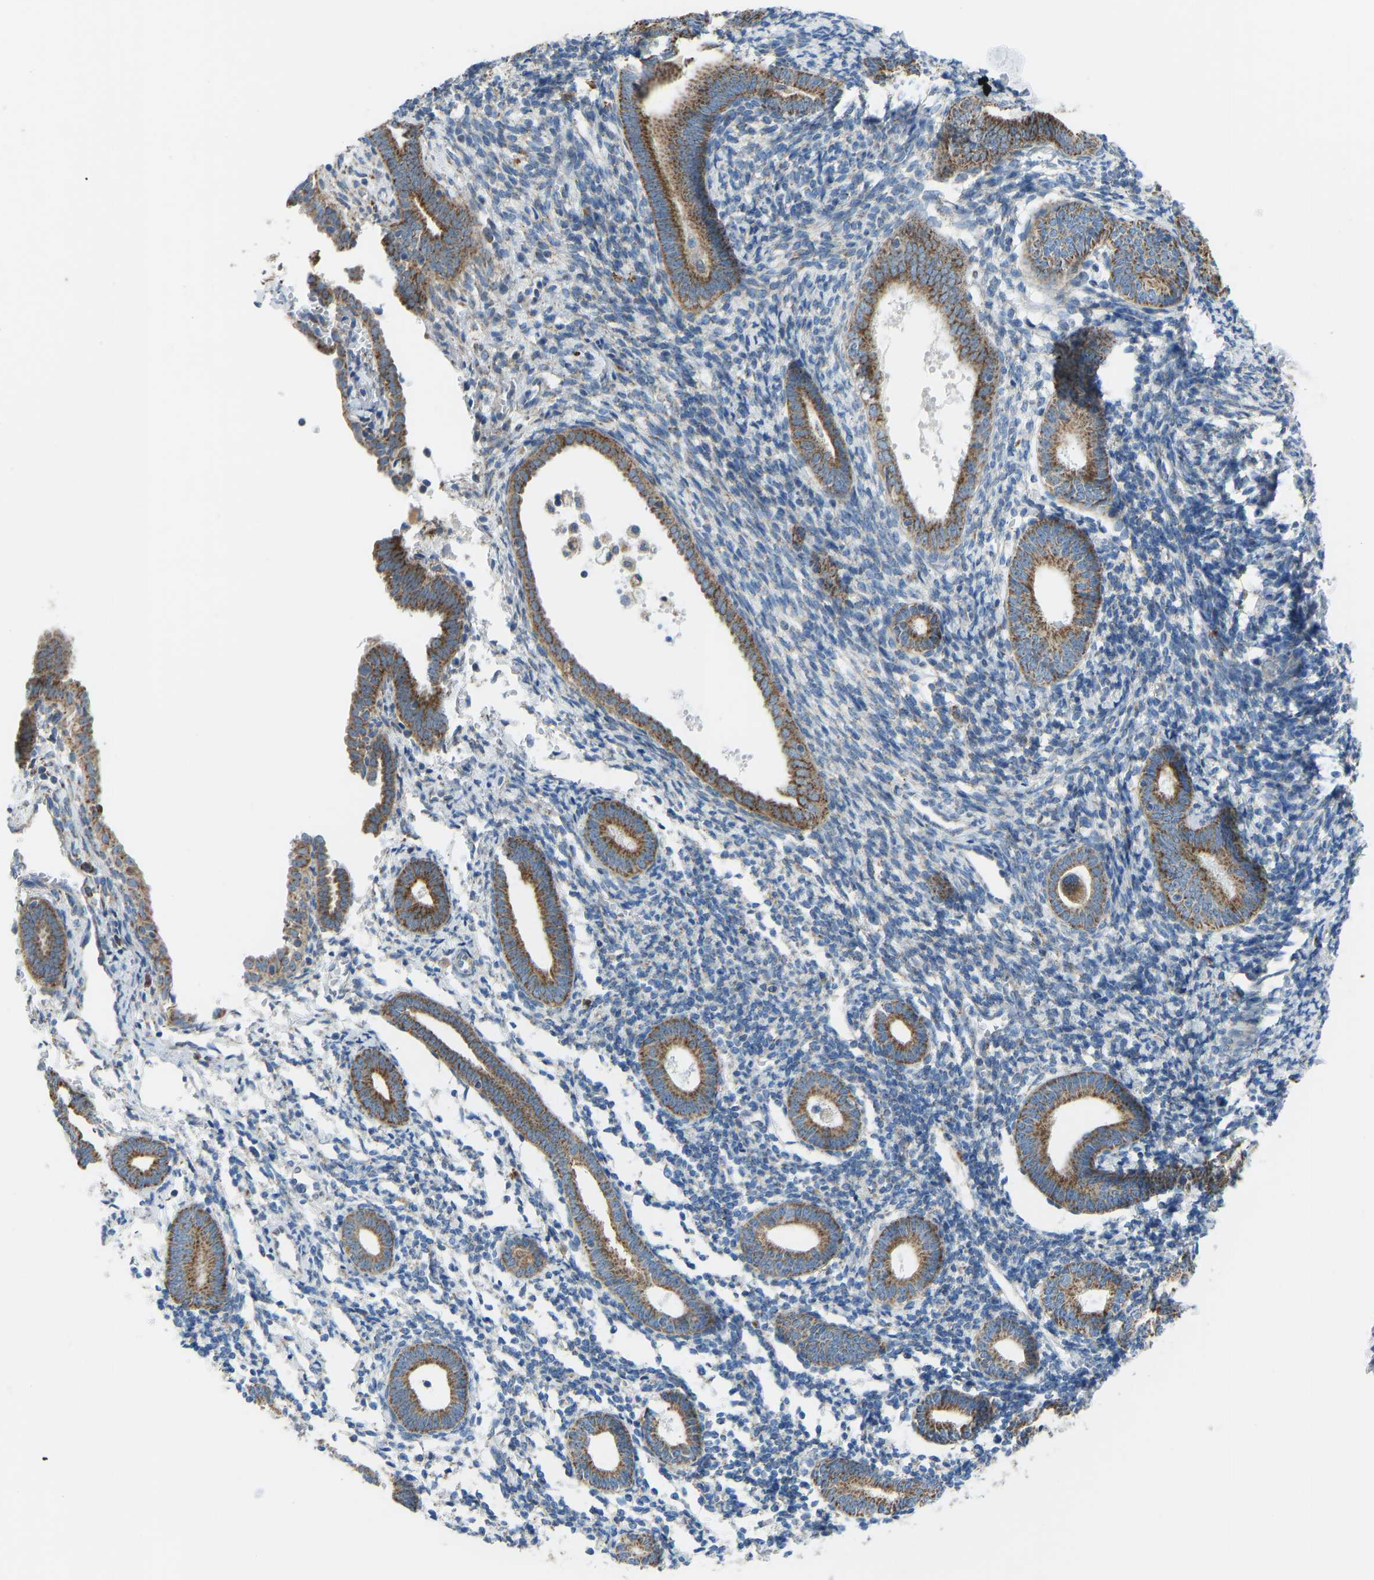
{"staining": {"intensity": "negative", "quantity": "none", "location": "none"}, "tissue": "endometrium", "cell_type": "Cells in endometrial stroma", "image_type": "normal", "snomed": [{"axis": "morphology", "description": "Normal tissue, NOS"}, {"axis": "morphology", "description": "Adenocarcinoma, NOS"}, {"axis": "topography", "description": "Endometrium"}], "caption": "The photomicrograph displays no staining of cells in endometrial stroma in benign endometrium.", "gene": "SMIM20", "patient": {"sex": "female", "age": 57}}